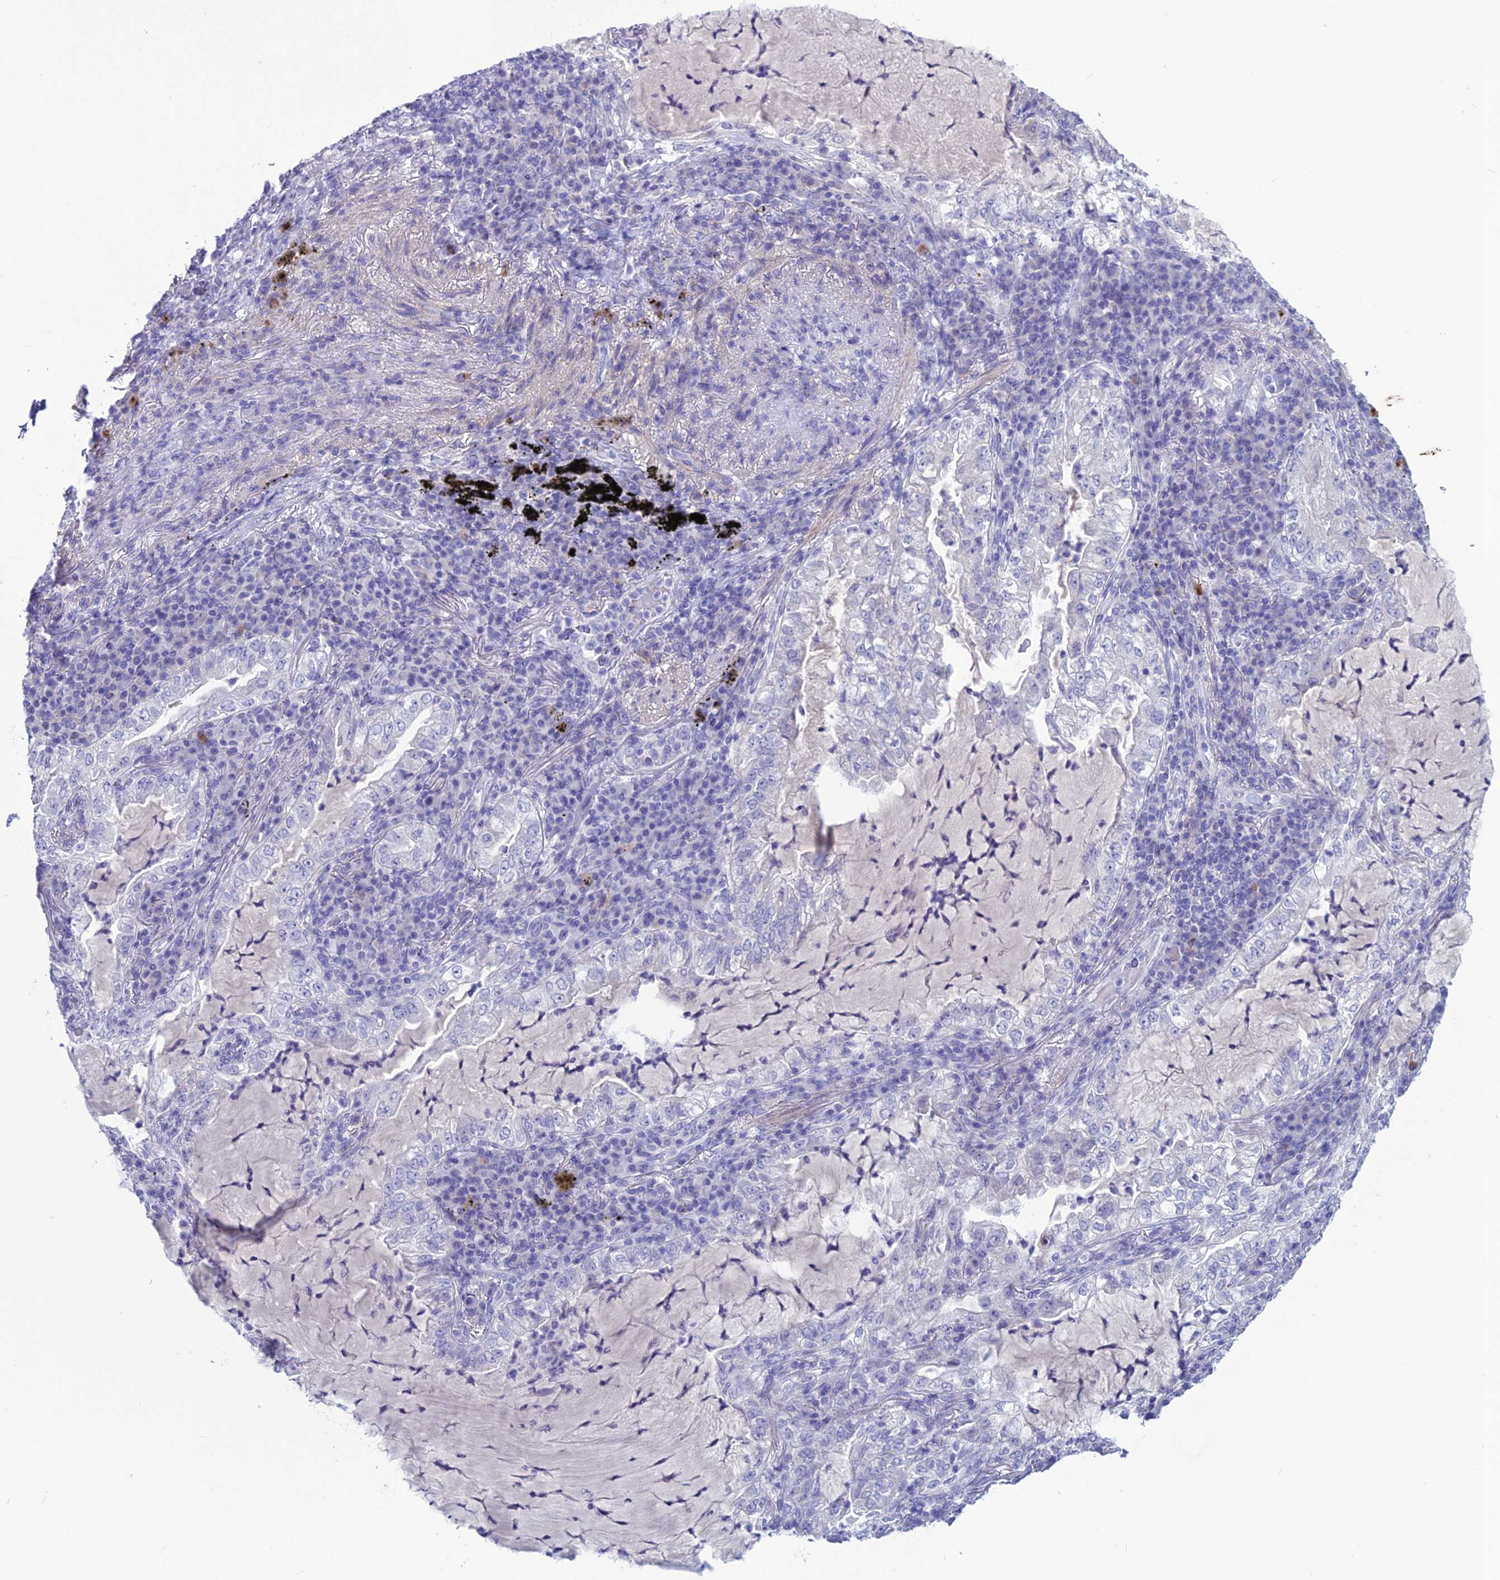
{"staining": {"intensity": "negative", "quantity": "none", "location": "none"}, "tissue": "lung cancer", "cell_type": "Tumor cells", "image_type": "cancer", "snomed": [{"axis": "morphology", "description": "Adenocarcinoma, NOS"}, {"axis": "topography", "description": "Lung"}], "caption": "There is no significant expression in tumor cells of lung adenocarcinoma.", "gene": "CLEC2L", "patient": {"sex": "female", "age": 73}}